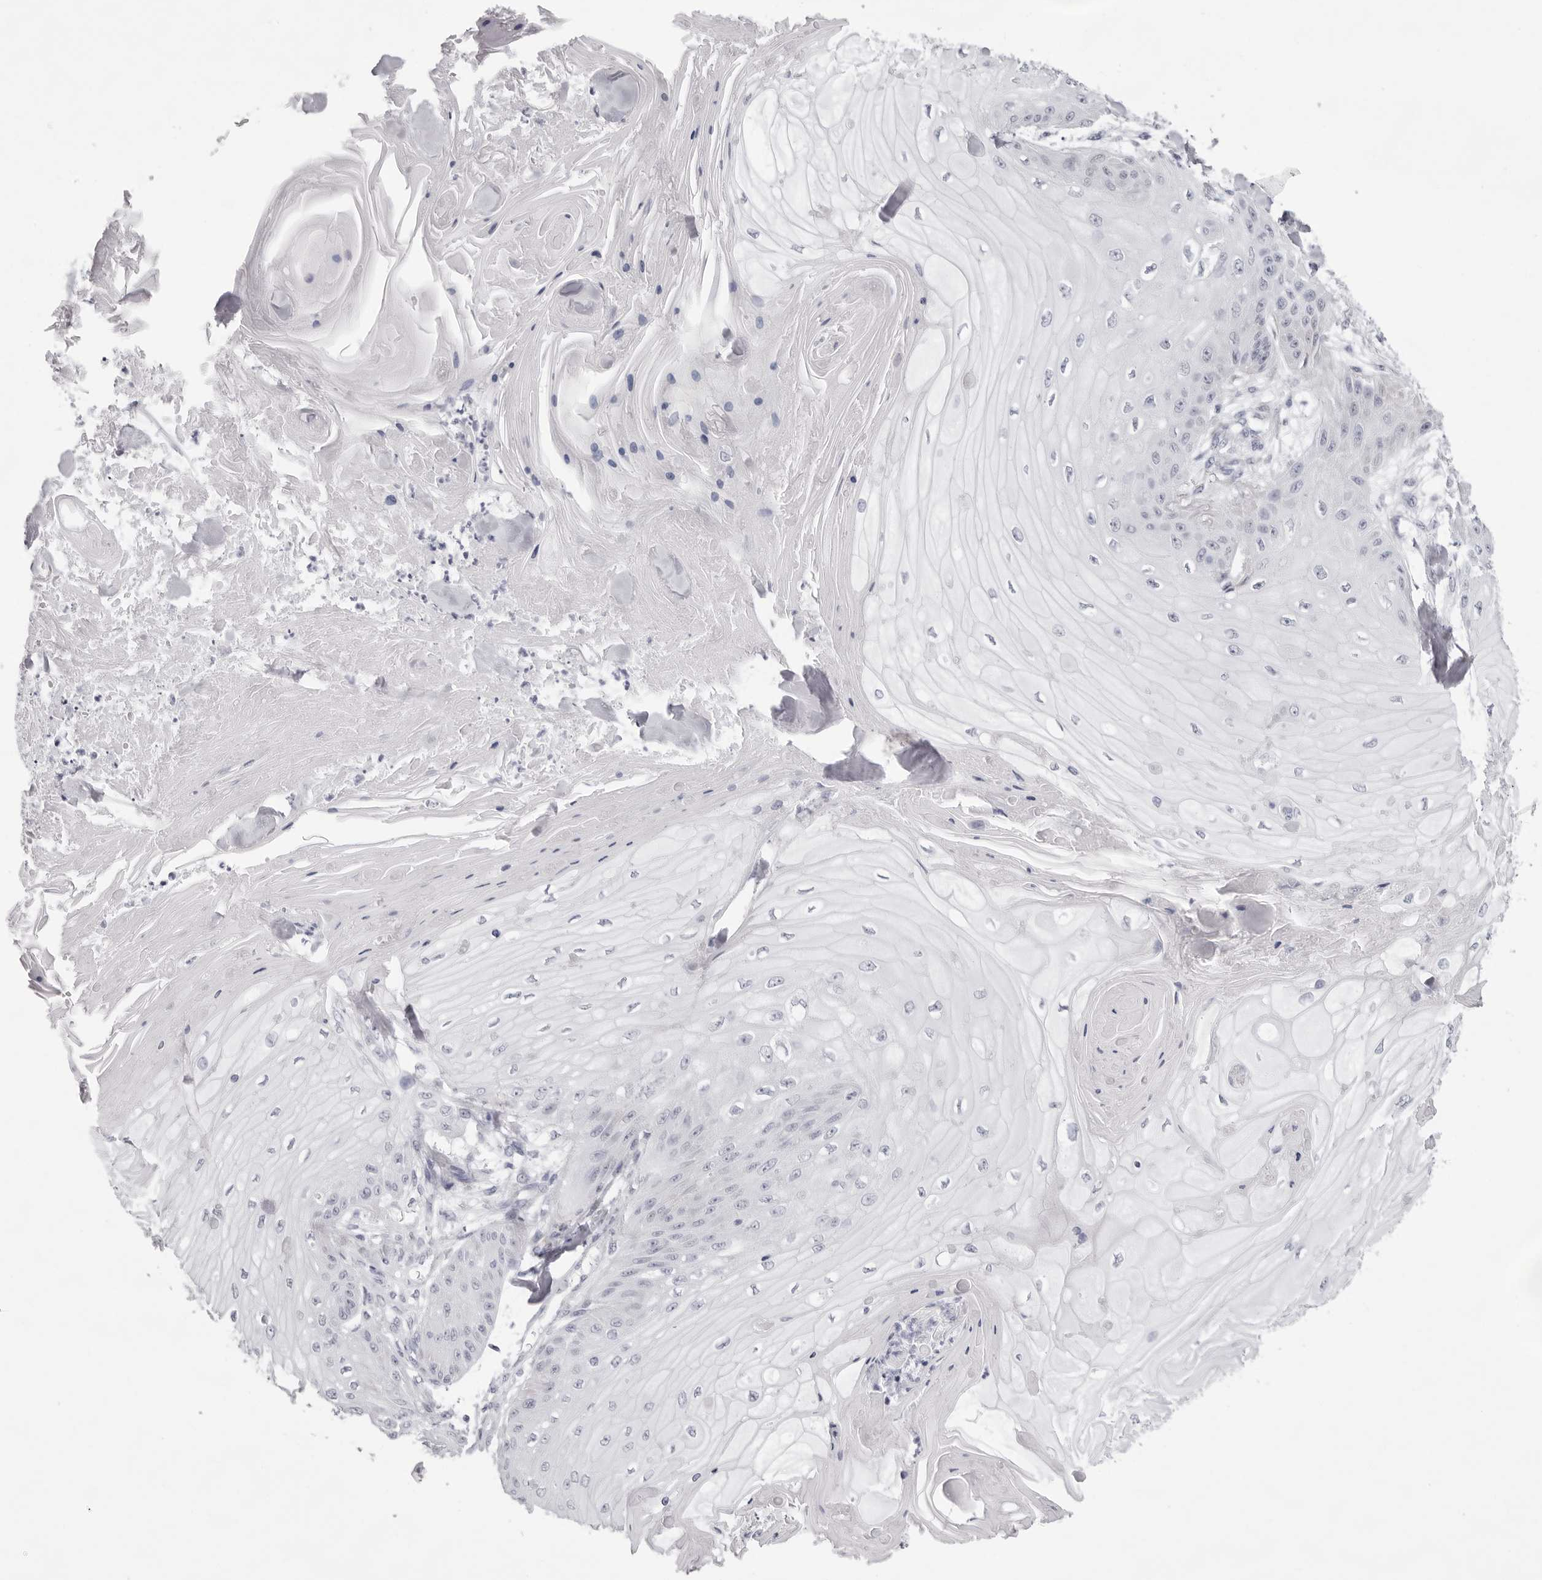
{"staining": {"intensity": "negative", "quantity": "none", "location": "none"}, "tissue": "skin cancer", "cell_type": "Tumor cells", "image_type": "cancer", "snomed": [{"axis": "morphology", "description": "Squamous cell carcinoma, NOS"}, {"axis": "topography", "description": "Skin"}], "caption": "Immunohistochemistry photomicrograph of human skin squamous cell carcinoma stained for a protein (brown), which displays no positivity in tumor cells.", "gene": "SMIM2", "patient": {"sex": "male", "age": 74}}